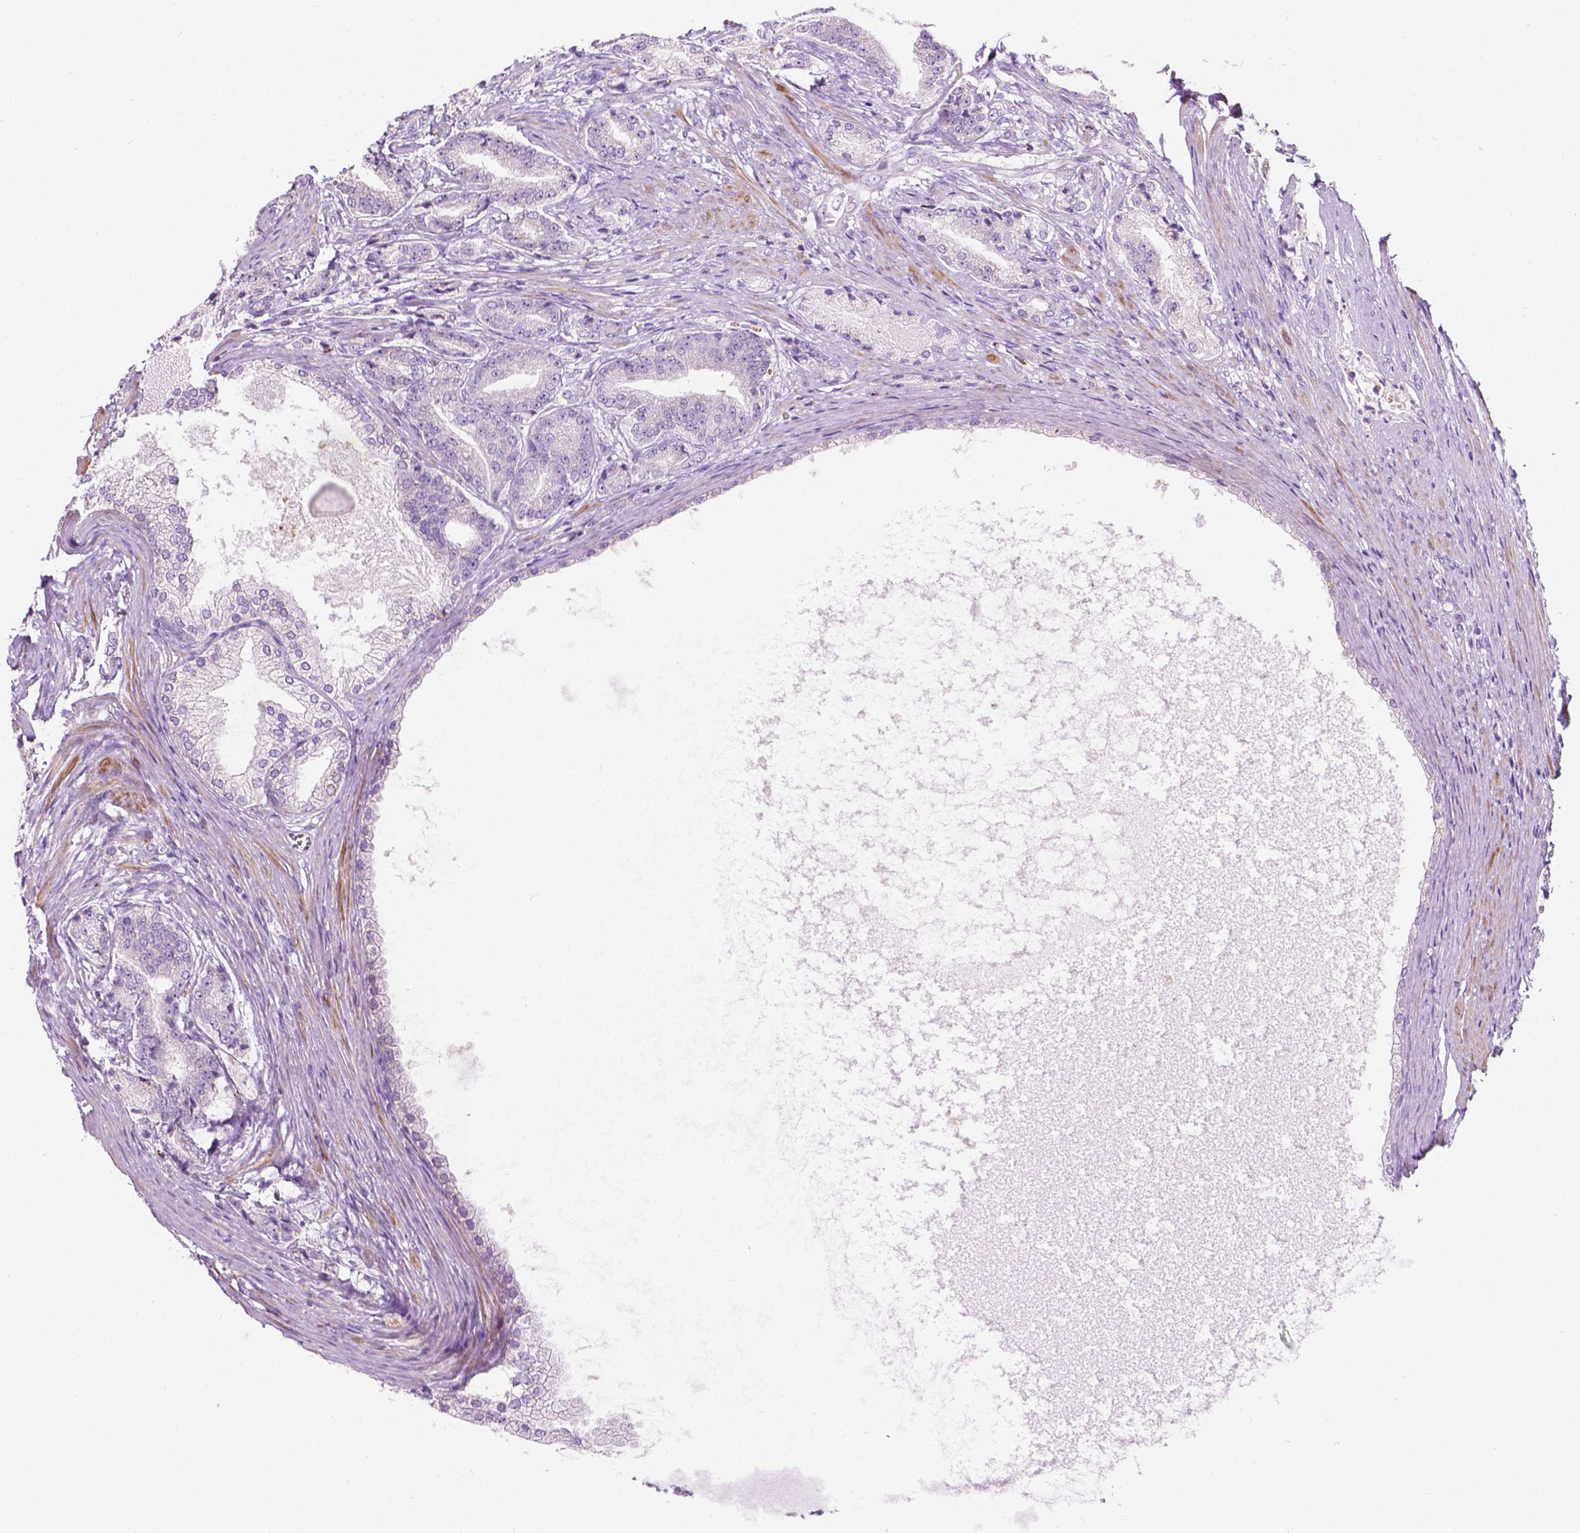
{"staining": {"intensity": "negative", "quantity": "none", "location": "none"}, "tissue": "prostate cancer", "cell_type": "Tumor cells", "image_type": "cancer", "snomed": [{"axis": "morphology", "description": "Adenocarcinoma, High grade"}, {"axis": "topography", "description": "Prostate and seminal vesicle, NOS"}], "caption": "A histopathology image of human high-grade adenocarcinoma (prostate) is negative for staining in tumor cells.", "gene": "NOS1AP", "patient": {"sex": "male", "age": 61}}